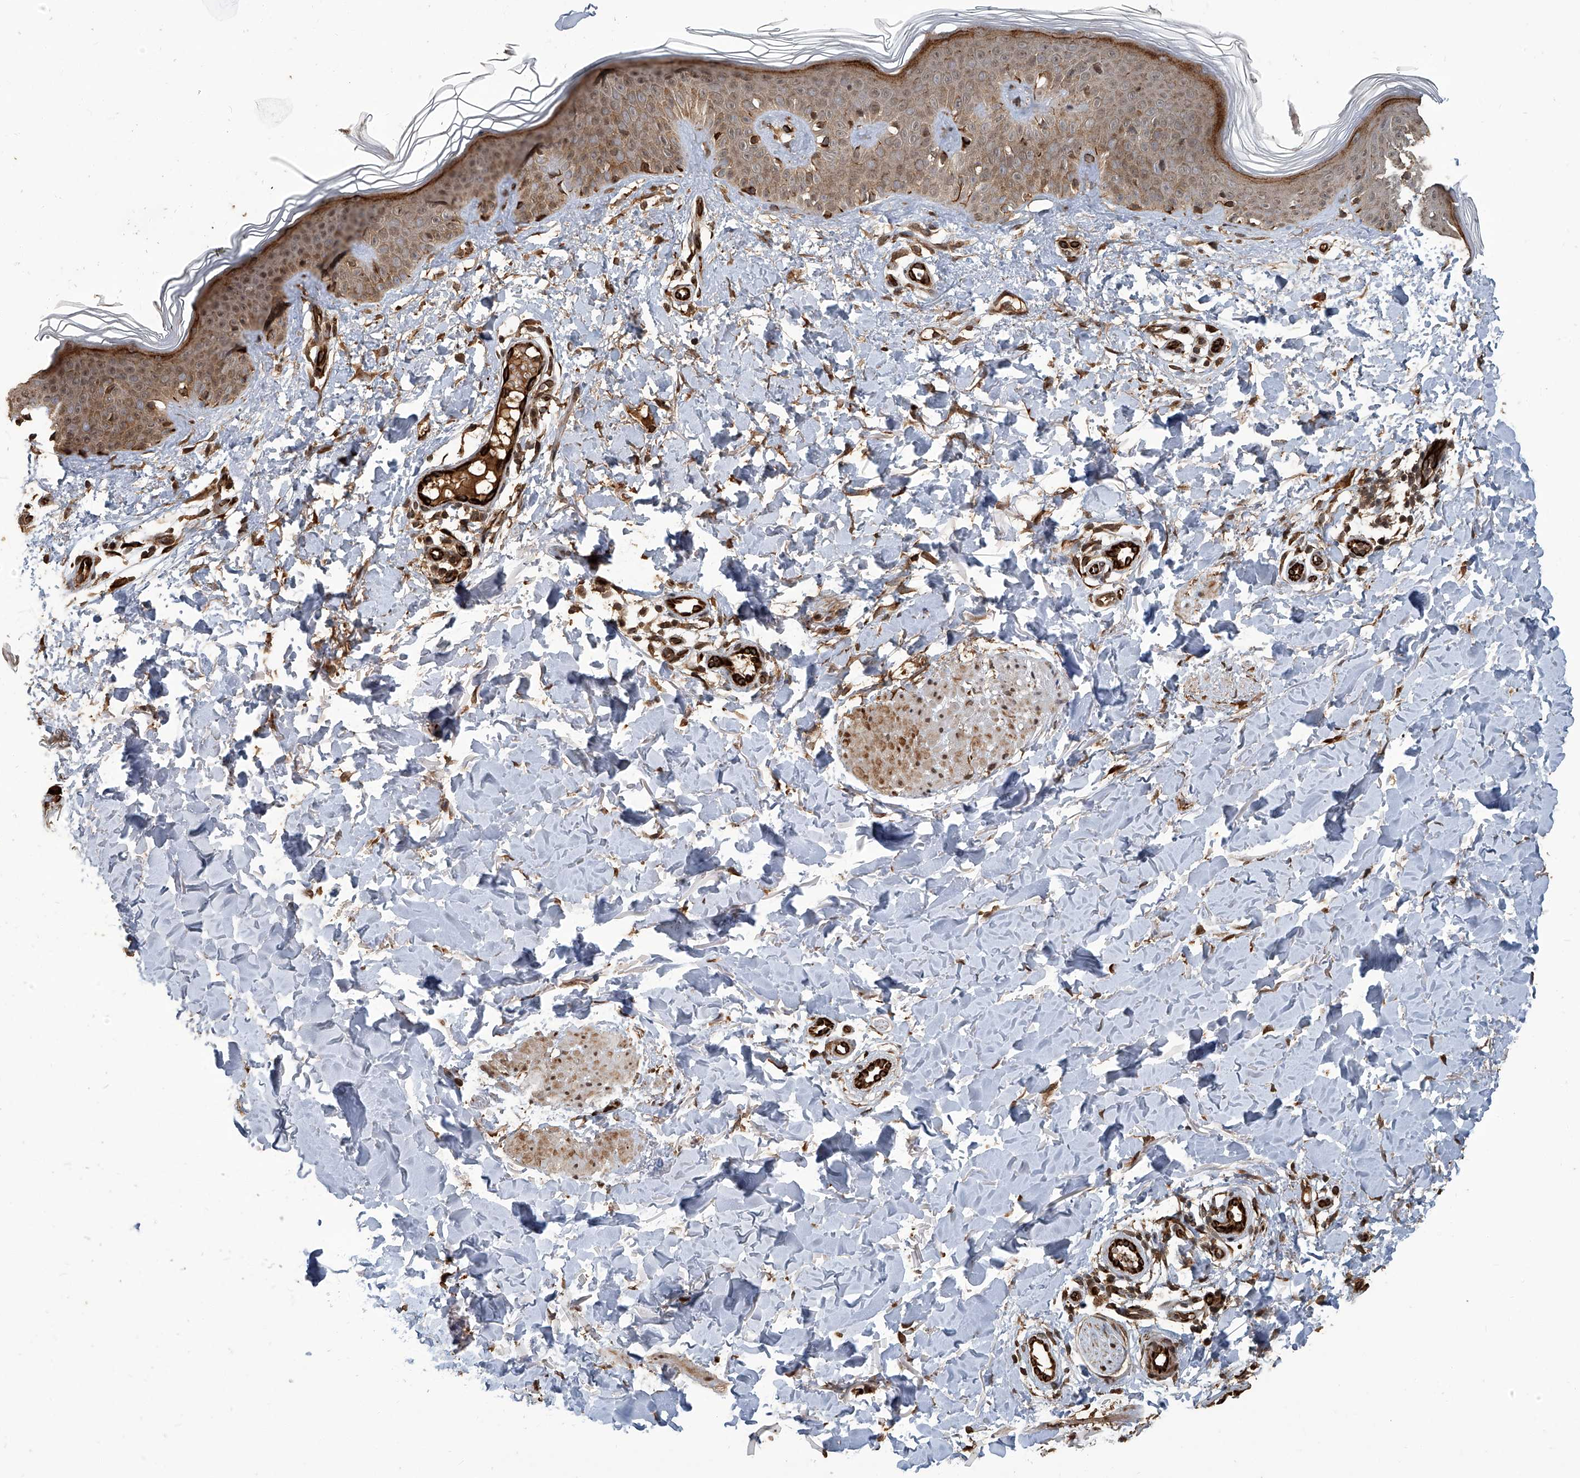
{"staining": {"intensity": "strong", "quantity": ">75%", "location": "cytoplasmic/membranous,nuclear"}, "tissue": "skin", "cell_type": "Fibroblasts", "image_type": "normal", "snomed": [{"axis": "morphology", "description": "Normal tissue, NOS"}, {"axis": "topography", "description": "Skin"}], "caption": "Protein analysis of benign skin demonstrates strong cytoplasmic/membranous,nuclear positivity in approximately >75% of fibroblasts. Using DAB (brown) and hematoxylin (blue) stains, captured at high magnification using brightfield microscopy.", "gene": "GPR132", "patient": {"sex": "male", "age": 37}}